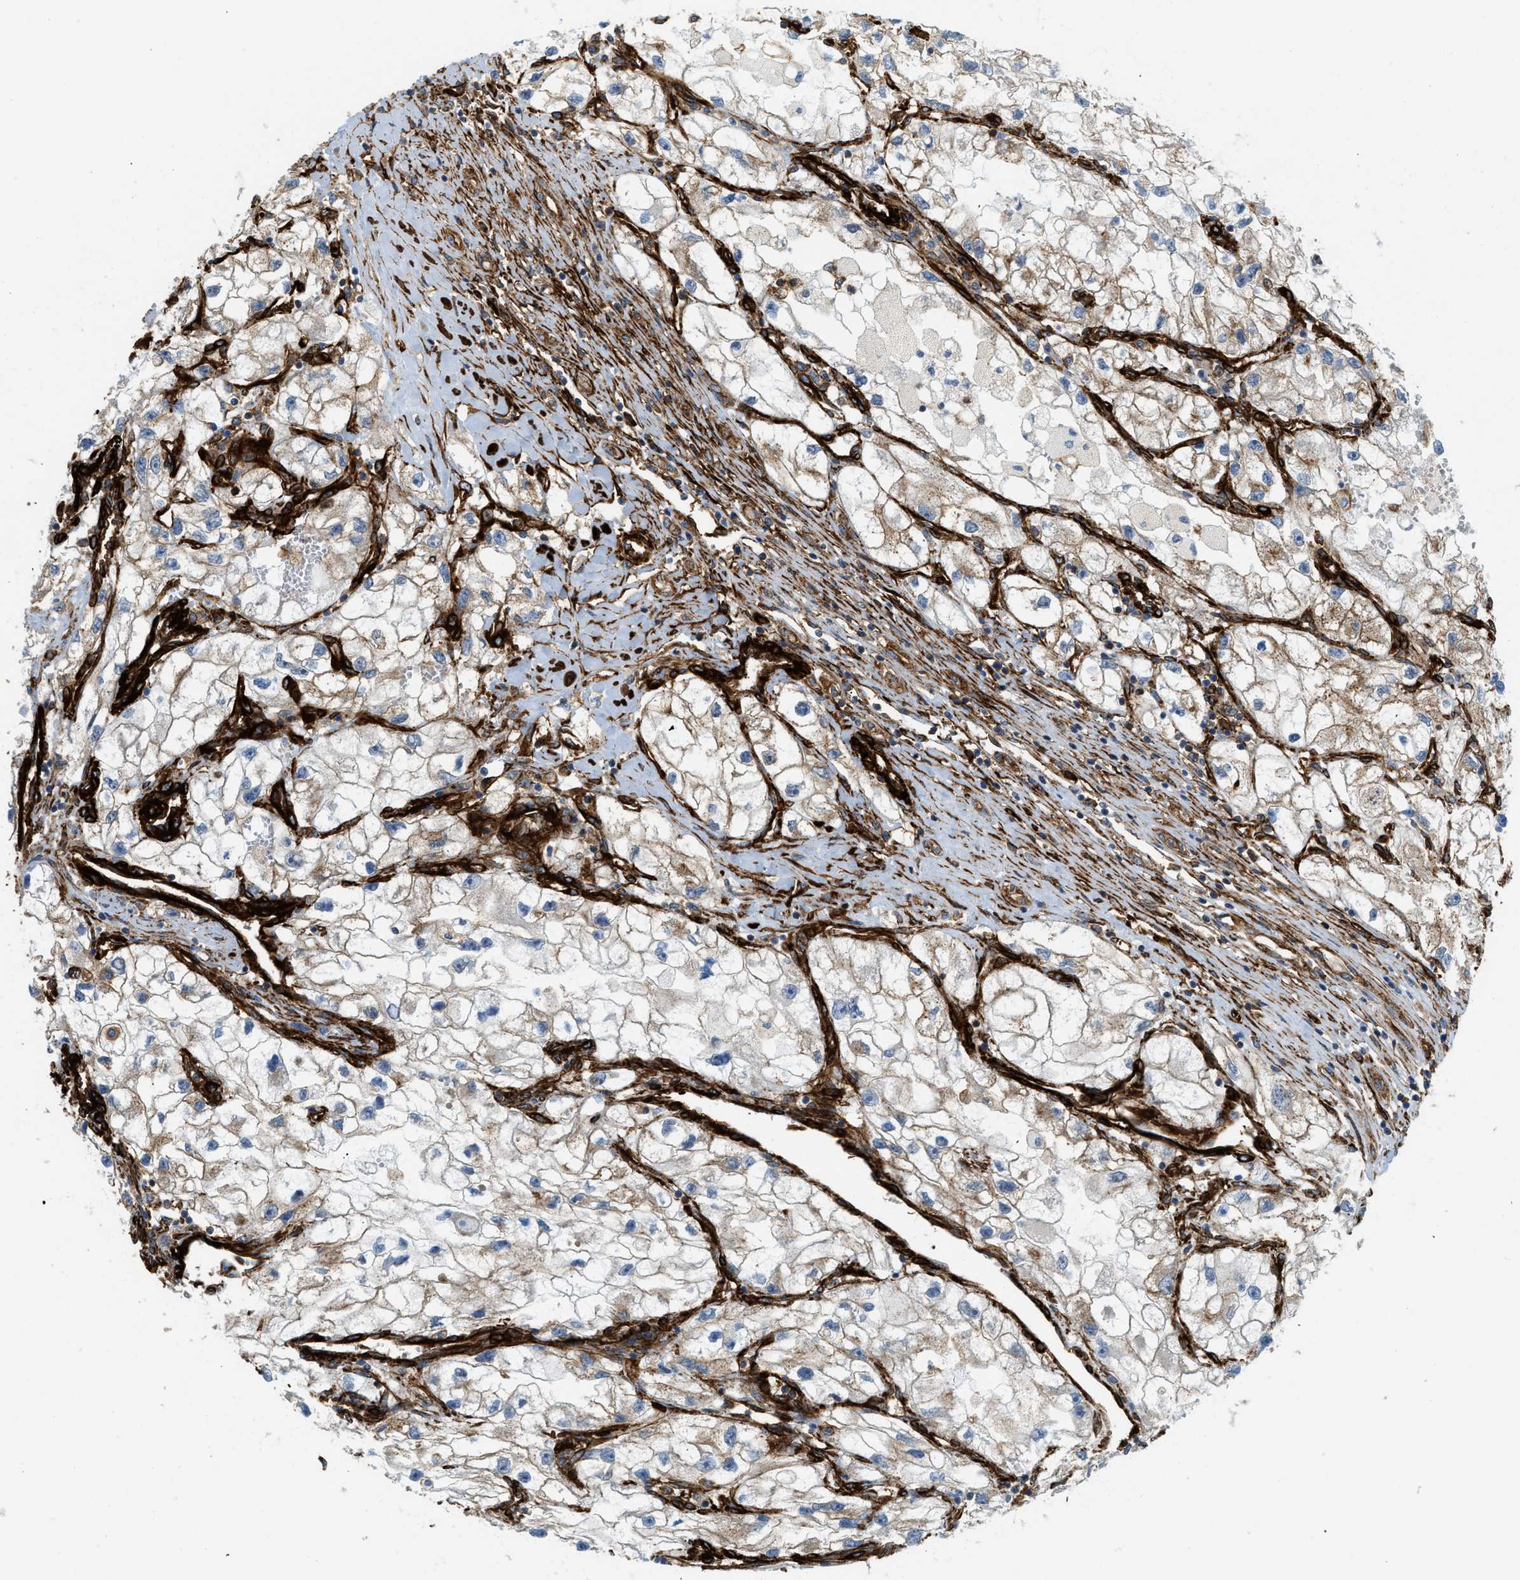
{"staining": {"intensity": "weak", "quantity": "<25%", "location": "cytoplasmic/membranous"}, "tissue": "renal cancer", "cell_type": "Tumor cells", "image_type": "cancer", "snomed": [{"axis": "morphology", "description": "Adenocarcinoma, NOS"}, {"axis": "topography", "description": "Kidney"}], "caption": "Human renal cancer (adenocarcinoma) stained for a protein using immunohistochemistry (IHC) reveals no positivity in tumor cells.", "gene": "HIP1", "patient": {"sex": "female", "age": 70}}